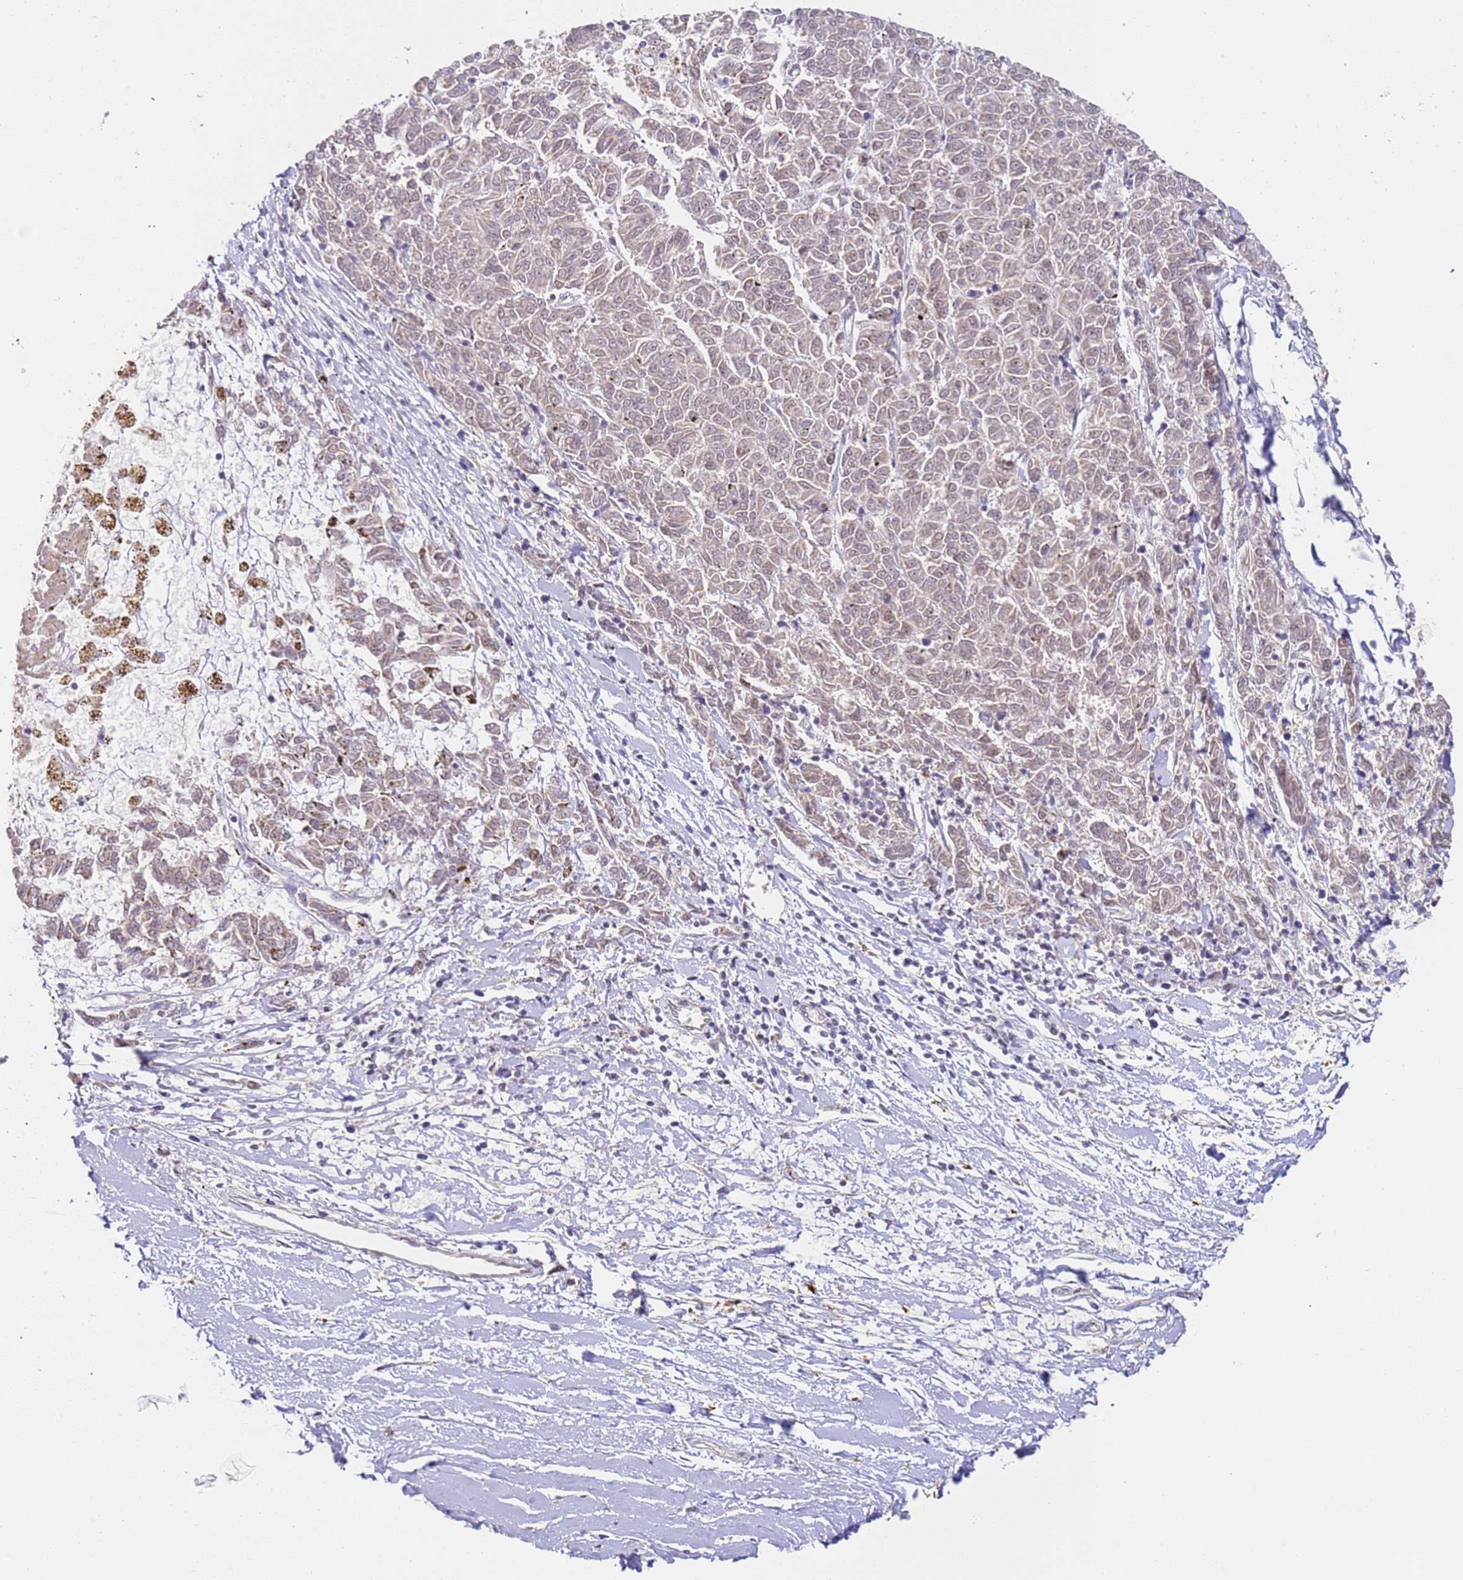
{"staining": {"intensity": "negative", "quantity": "none", "location": "none"}, "tissue": "melanoma", "cell_type": "Tumor cells", "image_type": "cancer", "snomed": [{"axis": "morphology", "description": "Malignant melanoma, NOS"}, {"axis": "topography", "description": "Skin"}], "caption": "DAB immunohistochemical staining of human malignant melanoma displays no significant staining in tumor cells.", "gene": "LGALSL", "patient": {"sex": "female", "age": 72}}